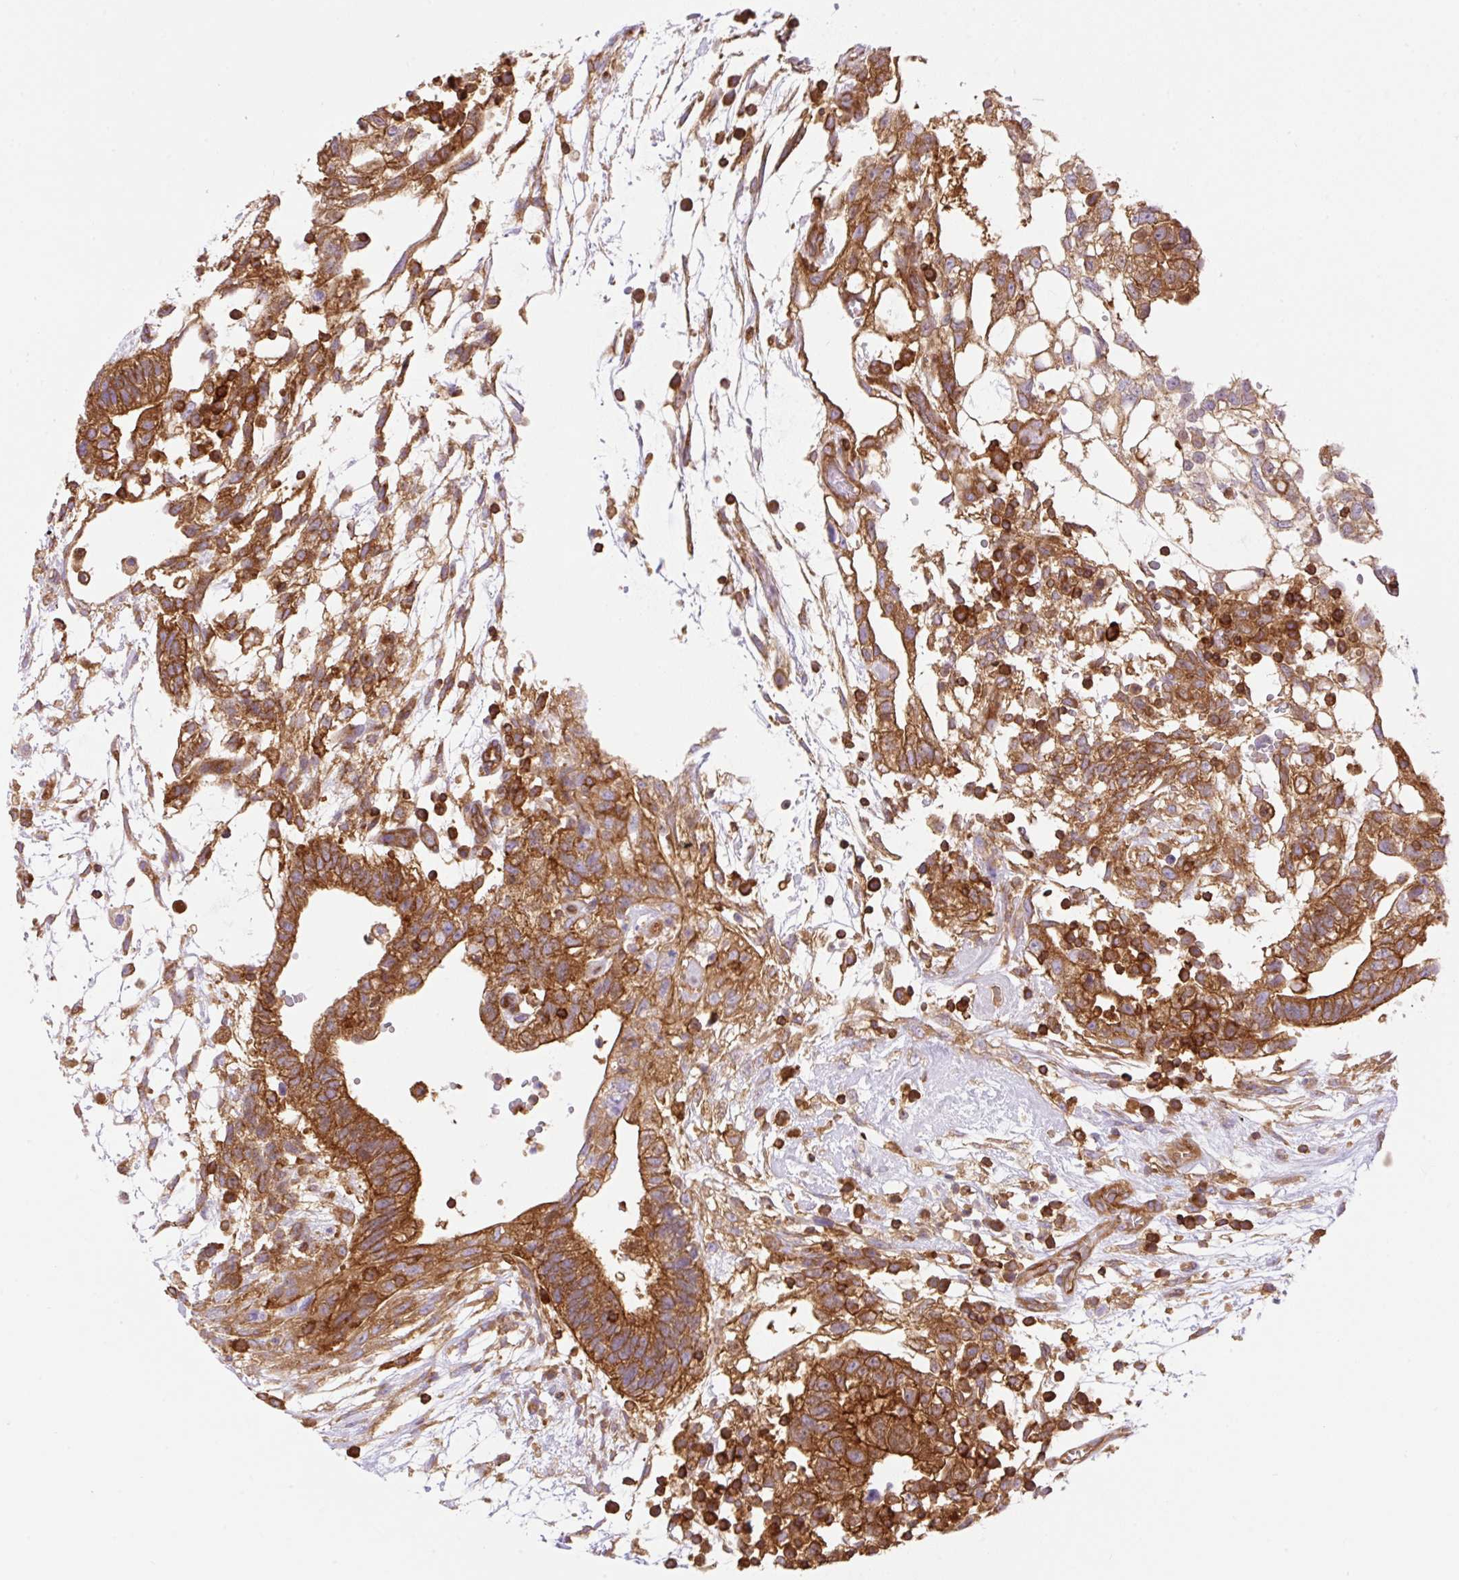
{"staining": {"intensity": "strong", "quantity": ">75%", "location": "cytoplasmic/membranous"}, "tissue": "testis cancer", "cell_type": "Tumor cells", "image_type": "cancer", "snomed": [{"axis": "morphology", "description": "Carcinoma, Embryonal, NOS"}, {"axis": "topography", "description": "Testis"}], "caption": "Immunohistochemical staining of embryonal carcinoma (testis) demonstrates high levels of strong cytoplasmic/membranous protein expression in approximately >75% of tumor cells. Nuclei are stained in blue.", "gene": "DNM2", "patient": {"sex": "male", "age": 32}}